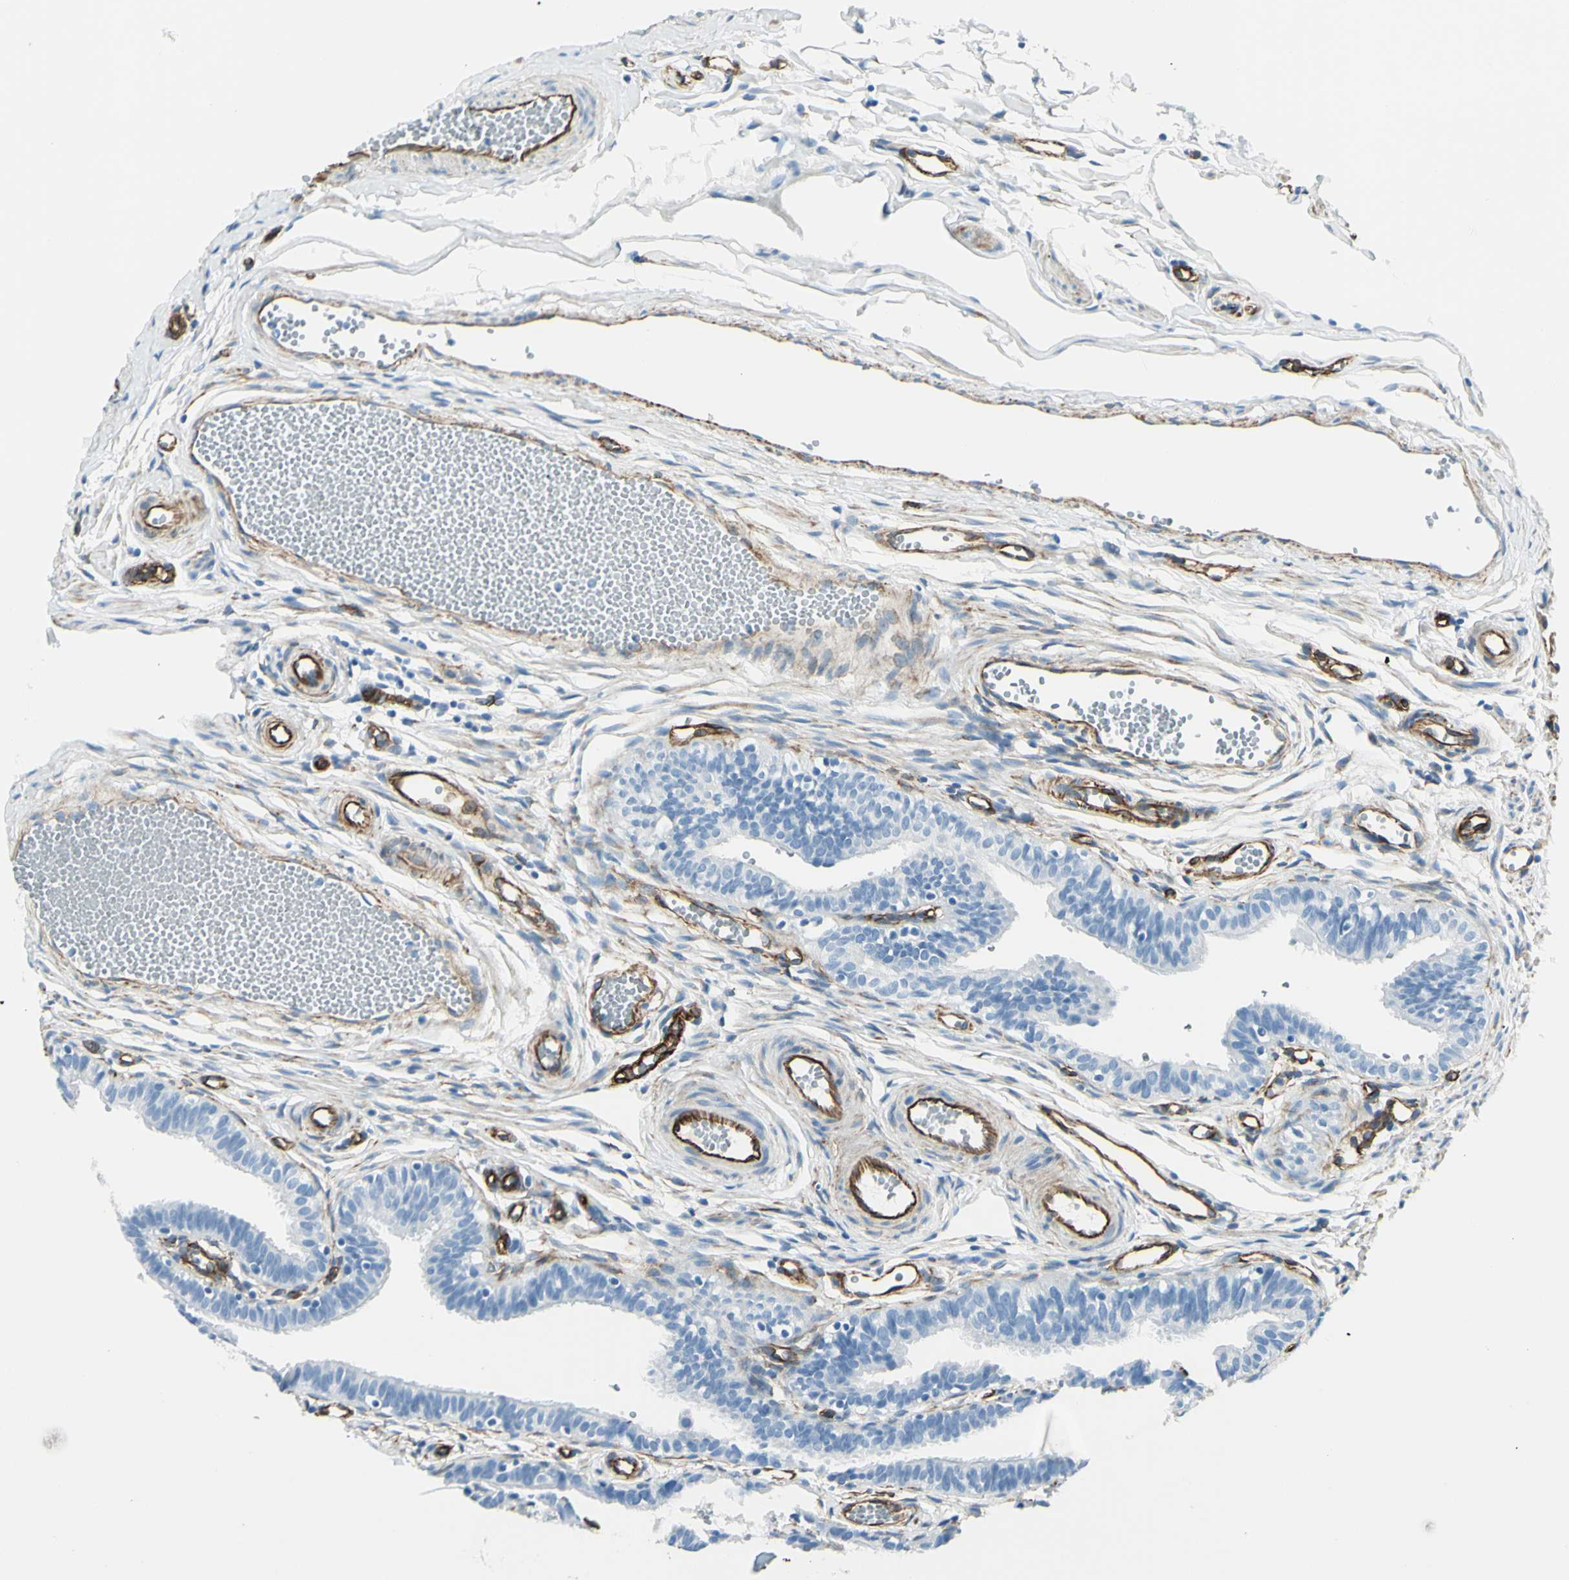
{"staining": {"intensity": "negative", "quantity": "none", "location": "none"}, "tissue": "fallopian tube", "cell_type": "Glandular cells", "image_type": "normal", "snomed": [{"axis": "morphology", "description": "Normal tissue, NOS"}, {"axis": "topography", "description": "Fallopian tube"}, {"axis": "topography", "description": "Placenta"}], "caption": "Photomicrograph shows no significant protein positivity in glandular cells of benign fallopian tube. The staining was performed using DAB to visualize the protein expression in brown, while the nuclei were stained in blue with hematoxylin (Magnification: 20x).", "gene": "PTH2R", "patient": {"sex": "female", "age": 34}}